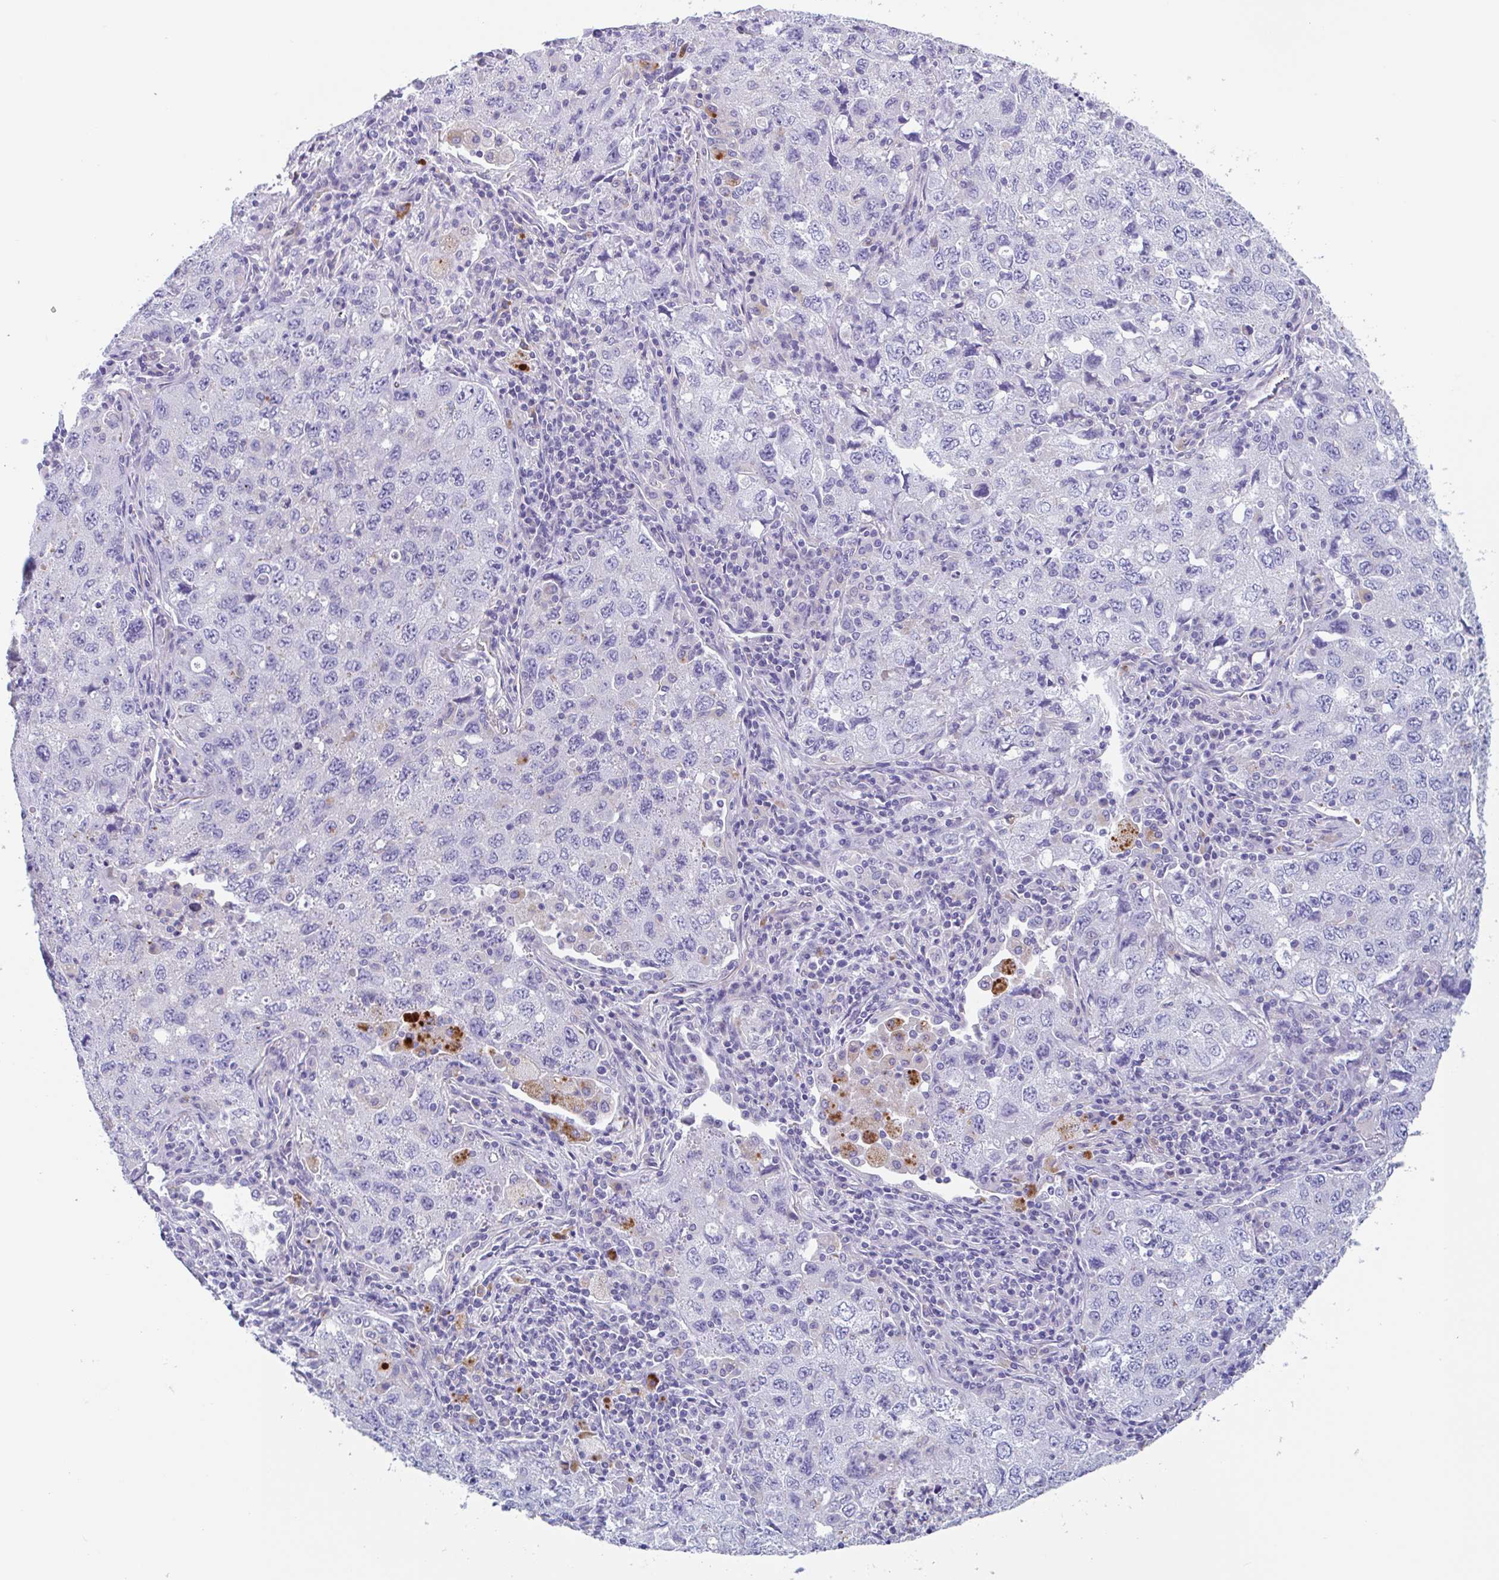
{"staining": {"intensity": "negative", "quantity": "none", "location": "none"}, "tissue": "lung cancer", "cell_type": "Tumor cells", "image_type": "cancer", "snomed": [{"axis": "morphology", "description": "Adenocarcinoma, NOS"}, {"axis": "topography", "description": "Lung"}], "caption": "The photomicrograph displays no significant expression in tumor cells of lung adenocarcinoma.", "gene": "LENG9", "patient": {"sex": "female", "age": 57}}